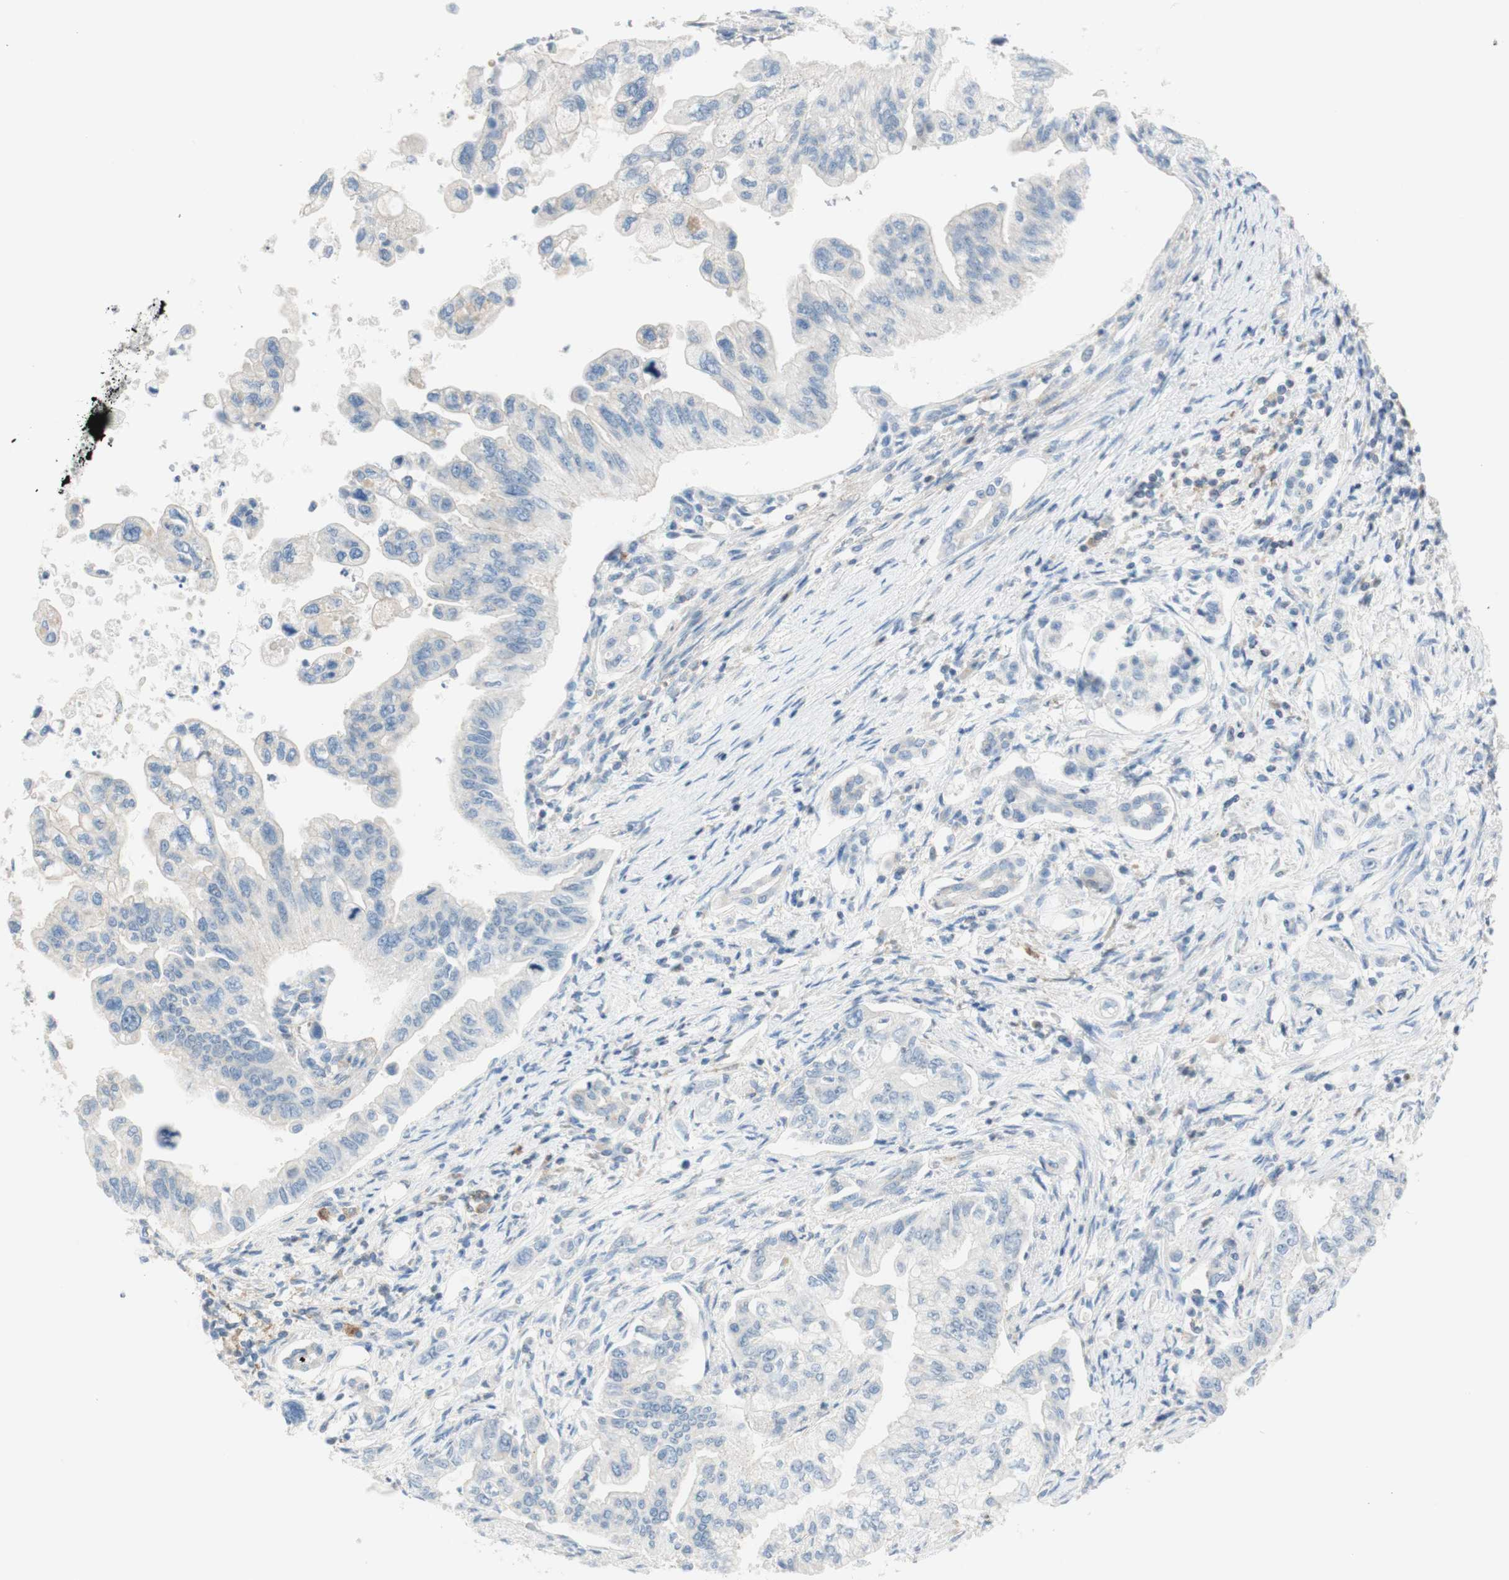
{"staining": {"intensity": "negative", "quantity": "none", "location": "none"}, "tissue": "pancreatic cancer", "cell_type": "Tumor cells", "image_type": "cancer", "snomed": [{"axis": "morphology", "description": "Normal tissue, NOS"}, {"axis": "topography", "description": "Pancreas"}], "caption": "Histopathology image shows no significant protein staining in tumor cells of pancreatic cancer.", "gene": "POU2AF1", "patient": {"sex": "male", "age": 42}}